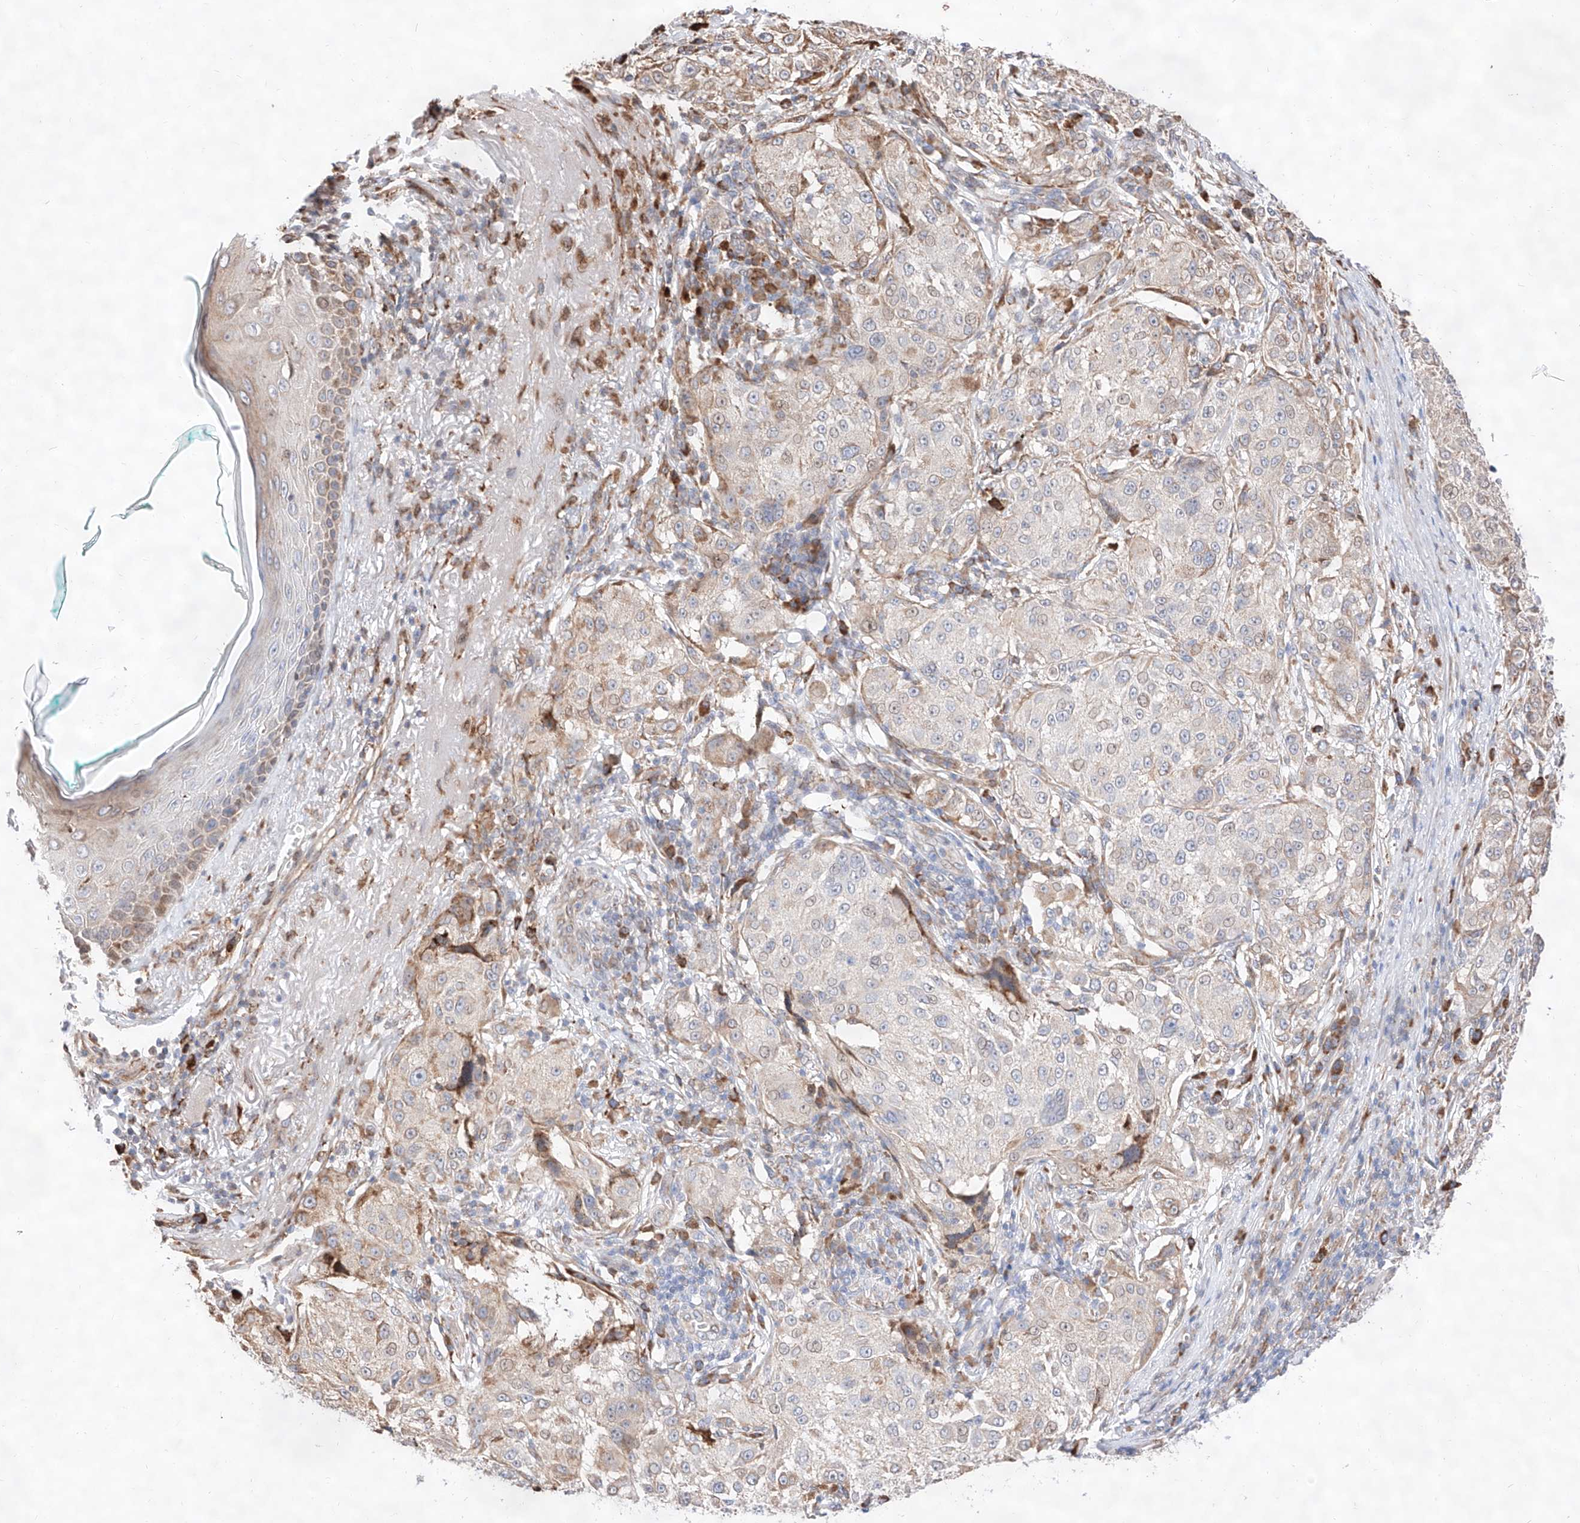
{"staining": {"intensity": "weak", "quantity": "25%-75%", "location": "cytoplasmic/membranous"}, "tissue": "melanoma", "cell_type": "Tumor cells", "image_type": "cancer", "snomed": [{"axis": "morphology", "description": "Necrosis, NOS"}, {"axis": "morphology", "description": "Malignant melanoma, NOS"}, {"axis": "topography", "description": "Skin"}], "caption": "An immunohistochemistry (IHC) image of tumor tissue is shown. Protein staining in brown labels weak cytoplasmic/membranous positivity in melanoma within tumor cells. The staining is performed using DAB brown chromogen to label protein expression. The nuclei are counter-stained blue using hematoxylin.", "gene": "ATP9B", "patient": {"sex": "female", "age": 87}}